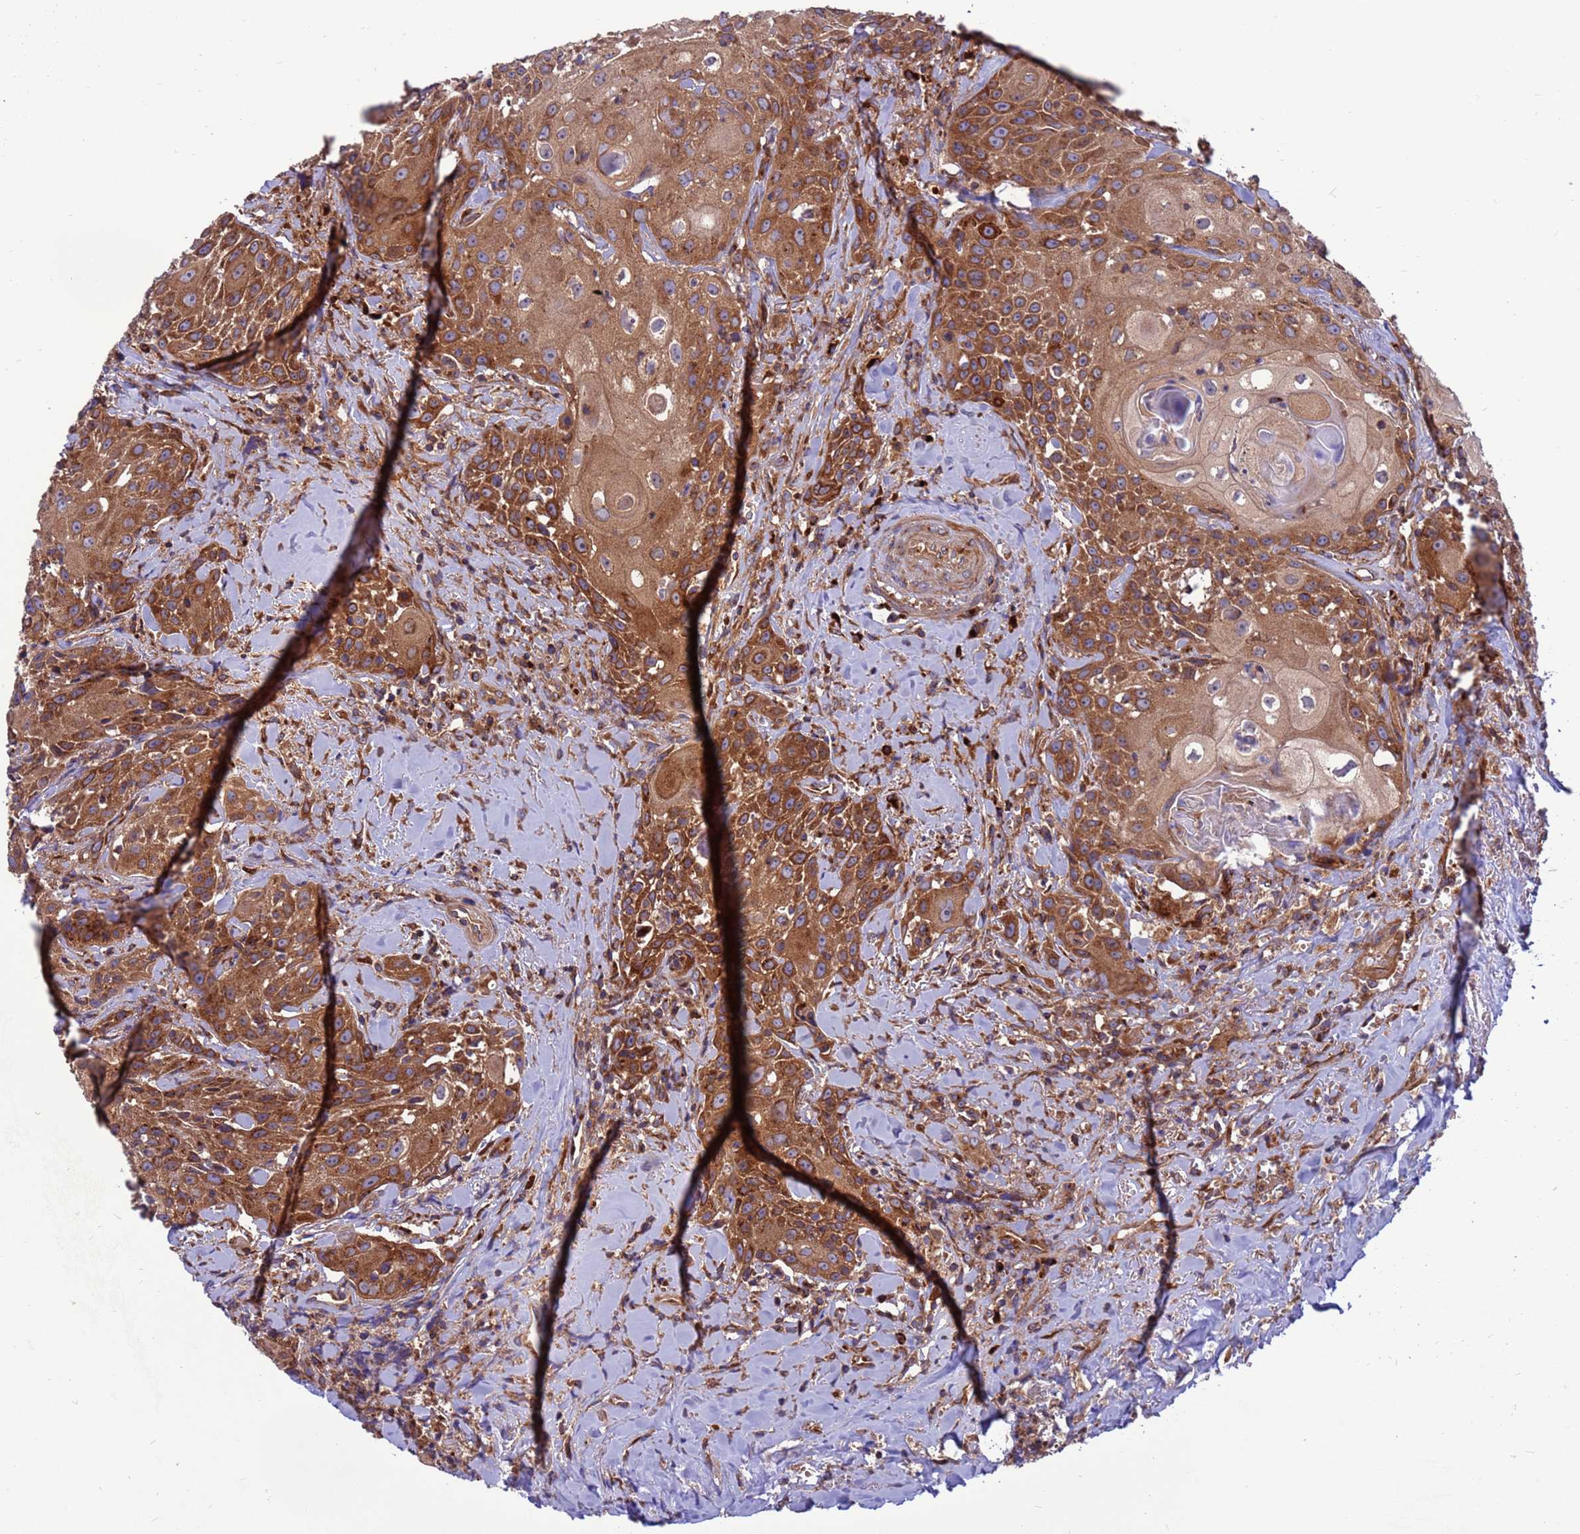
{"staining": {"intensity": "moderate", "quantity": ">75%", "location": "cytoplasmic/membranous"}, "tissue": "head and neck cancer", "cell_type": "Tumor cells", "image_type": "cancer", "snomed": [{"axis": "morphology", "description": "Squamous cell carcinoma, NOS"}, {"axis": "topography", "description": "Oral tissue"}, {"axis": "topography", "description": "Head-Neck"}], "caption": "This photomicrograph shows immunohistochemistry staining of human head and neck squamous cell carcinoma, with medium moderate cytoplasmic/membranous positivity in about >75% of tumor cells.", "gene": "ZC3HAV1", "patient": {"sex": "female", "age": 82}}